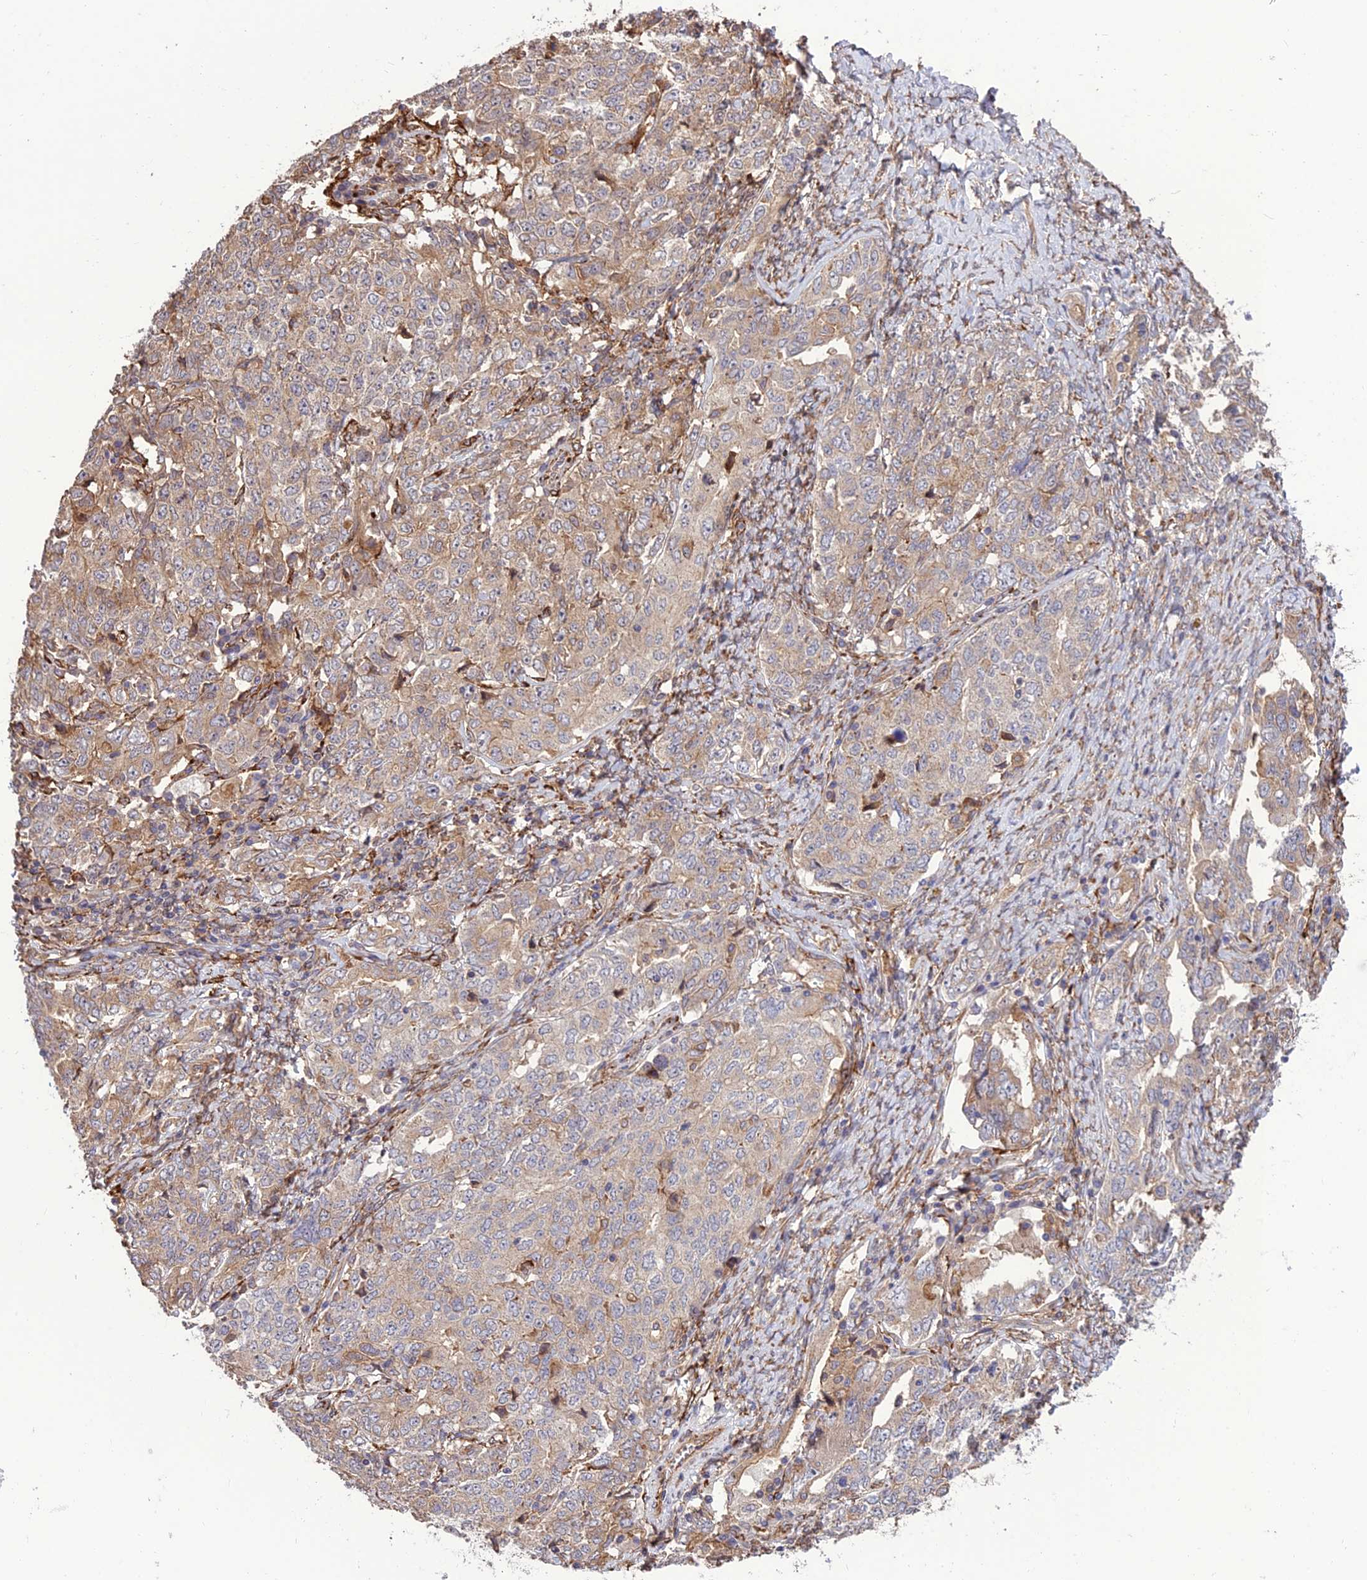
{"staining": {"intensity": "weak", "quantity": "25%-75%", "location": "cytoplasmic/membranous"}, "tissue": "ovarian cancer", "cell_type": "Tumor cells", "image_type": "cancer", "snomed": [{"axis": "morphology", "description": "Carcinoma, endometroid"}, {"axis": "topography", "description": "Ovary"}], "caption": "The image exhibits immunohistochemical staining of ovarian cancer (endometroid carcinoma). There is weak cytoplasmic/membranous staining is appreciated in about 25%-75% of tumor cells.", "gene": "CRTAP", "patient": {"sex": "female", "age": 62}}